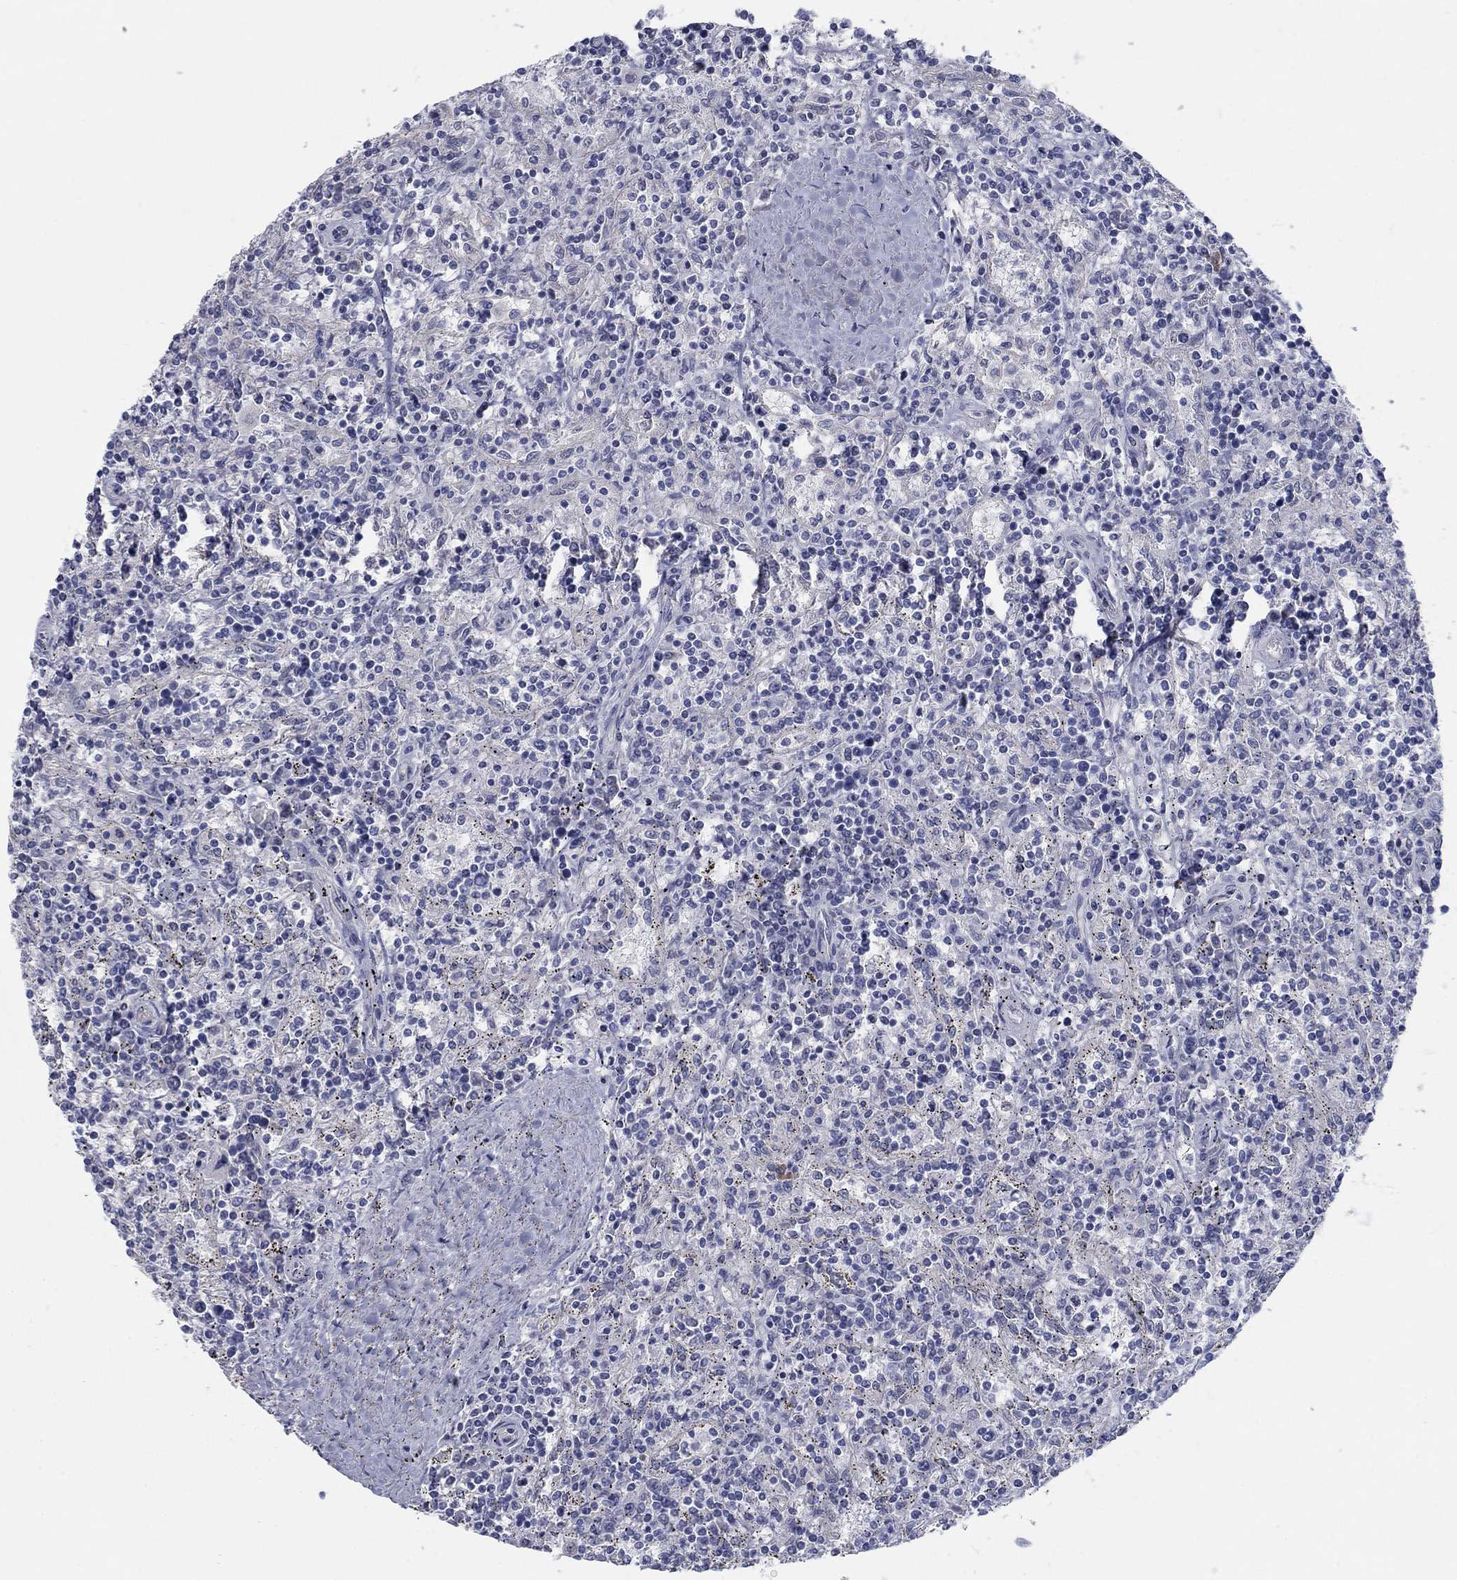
{"staining": {"intensity": "negative", "quantity": "none", "location": "none"}, "tissue": "lymphoma", "cell_type": "Tumor cells", "image_type": "cancer", "snomed": [{"axis": "morphology", "description": "Malignant lymphoma, non-Hodgkin's type, Low grade"}, {"axis": "topography", "description": "Spleen"}], "caption": "There is no significant positivity in tumor cells of low-grade malignant lymphoma, non-Hodgkin's type.", "gene": "APOC3", "patient": {"sex": "male", "age": 62}}